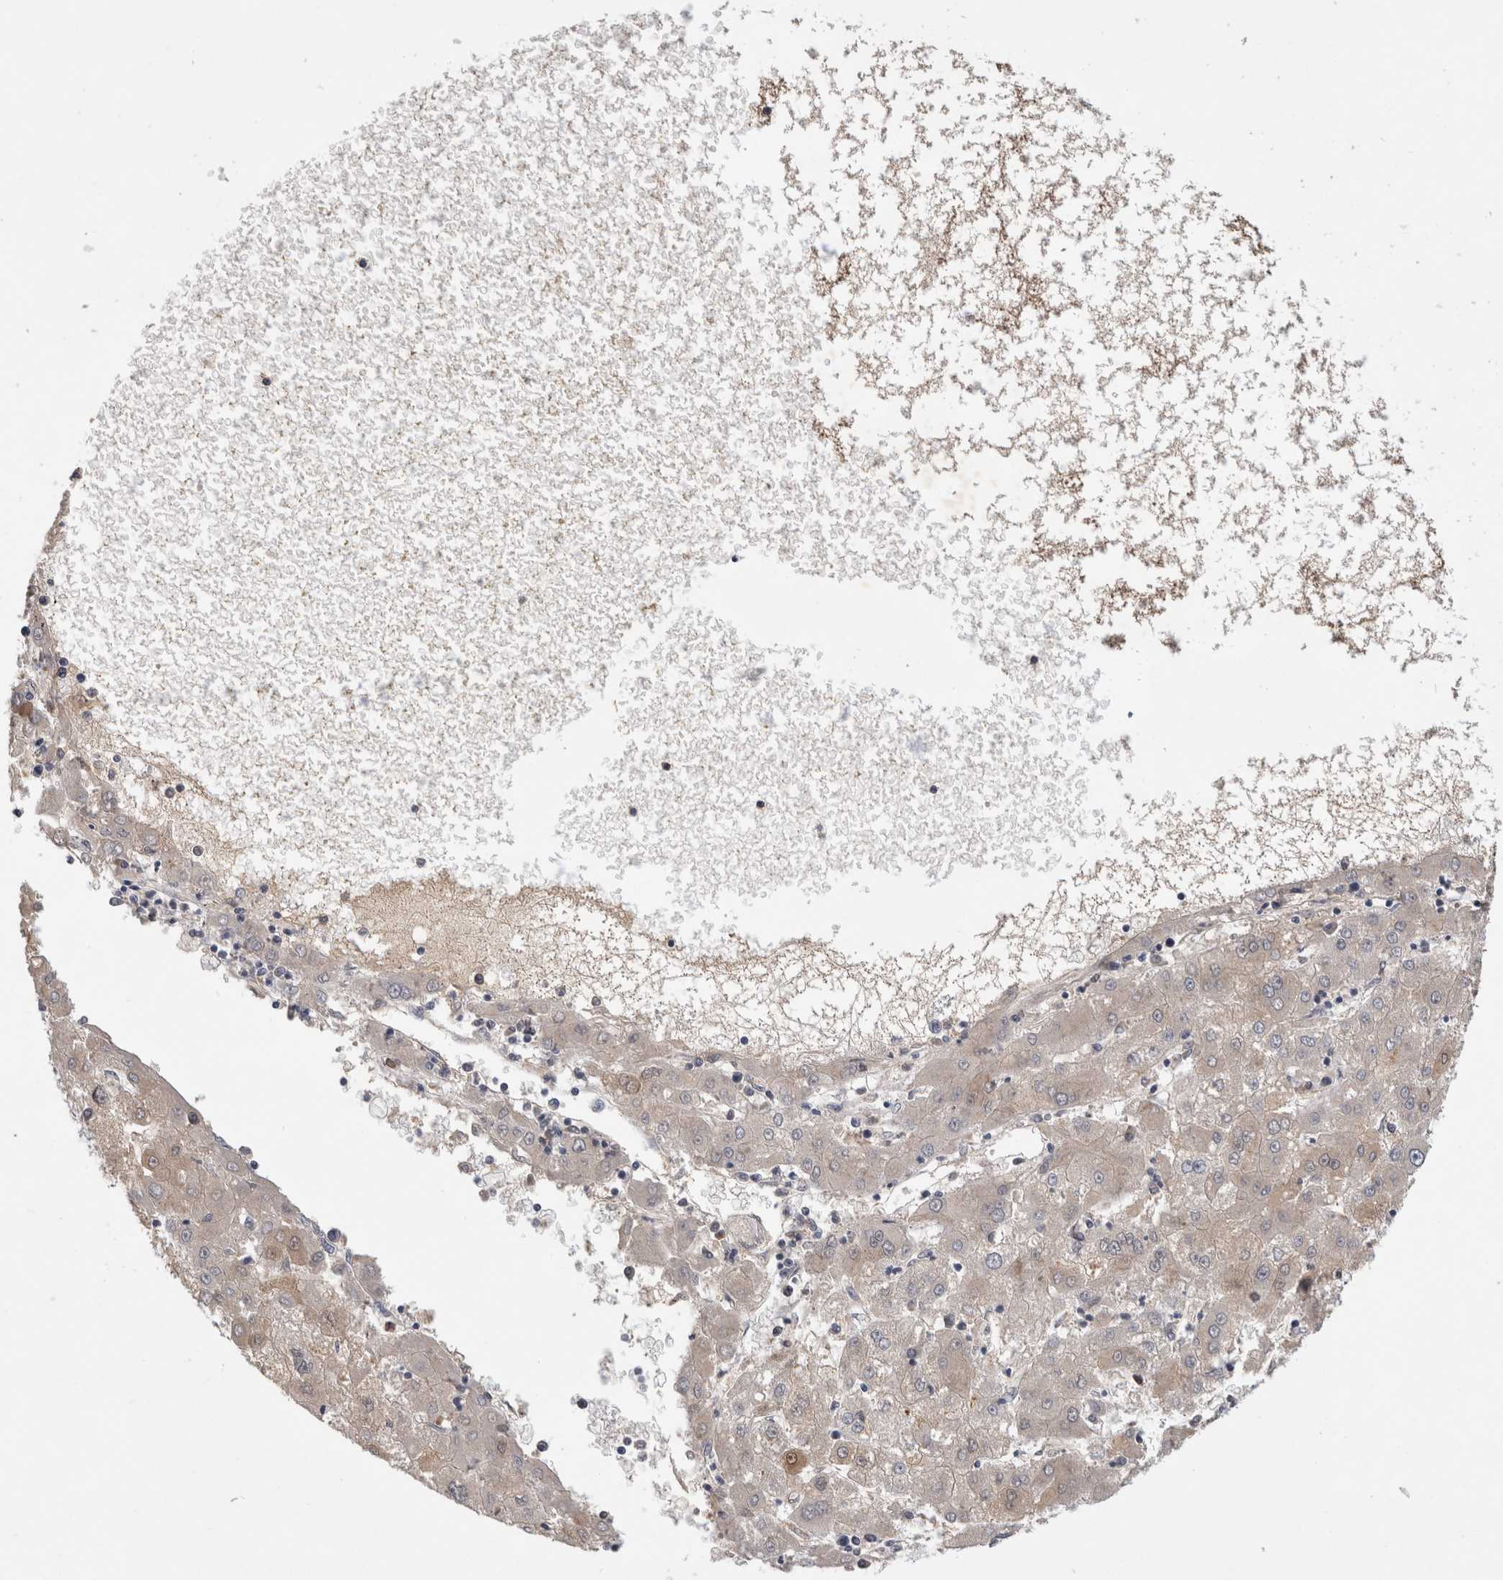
{"staining": {"intensity": "negative", "quantity": "none", "location": "none"}, "tissue": "liver cancer", "cell_type": "Tumor cells", "image_type": "cancer", "snomed": [{"axis": "morphology", "description": "Carcinoma, Hepatocellular, NOS"}, {"axis": "topography", "description": "Liver"}], "caption": "Protein analysis of liver hepatocellular carcinoma demonstrates no significant expression in tumor cells. (Immunohistochemistry (ihc), brightfield microscopy, high magnification).", "gene": "ANKFY1", "patient": {"sex": "male", "age": 72}}